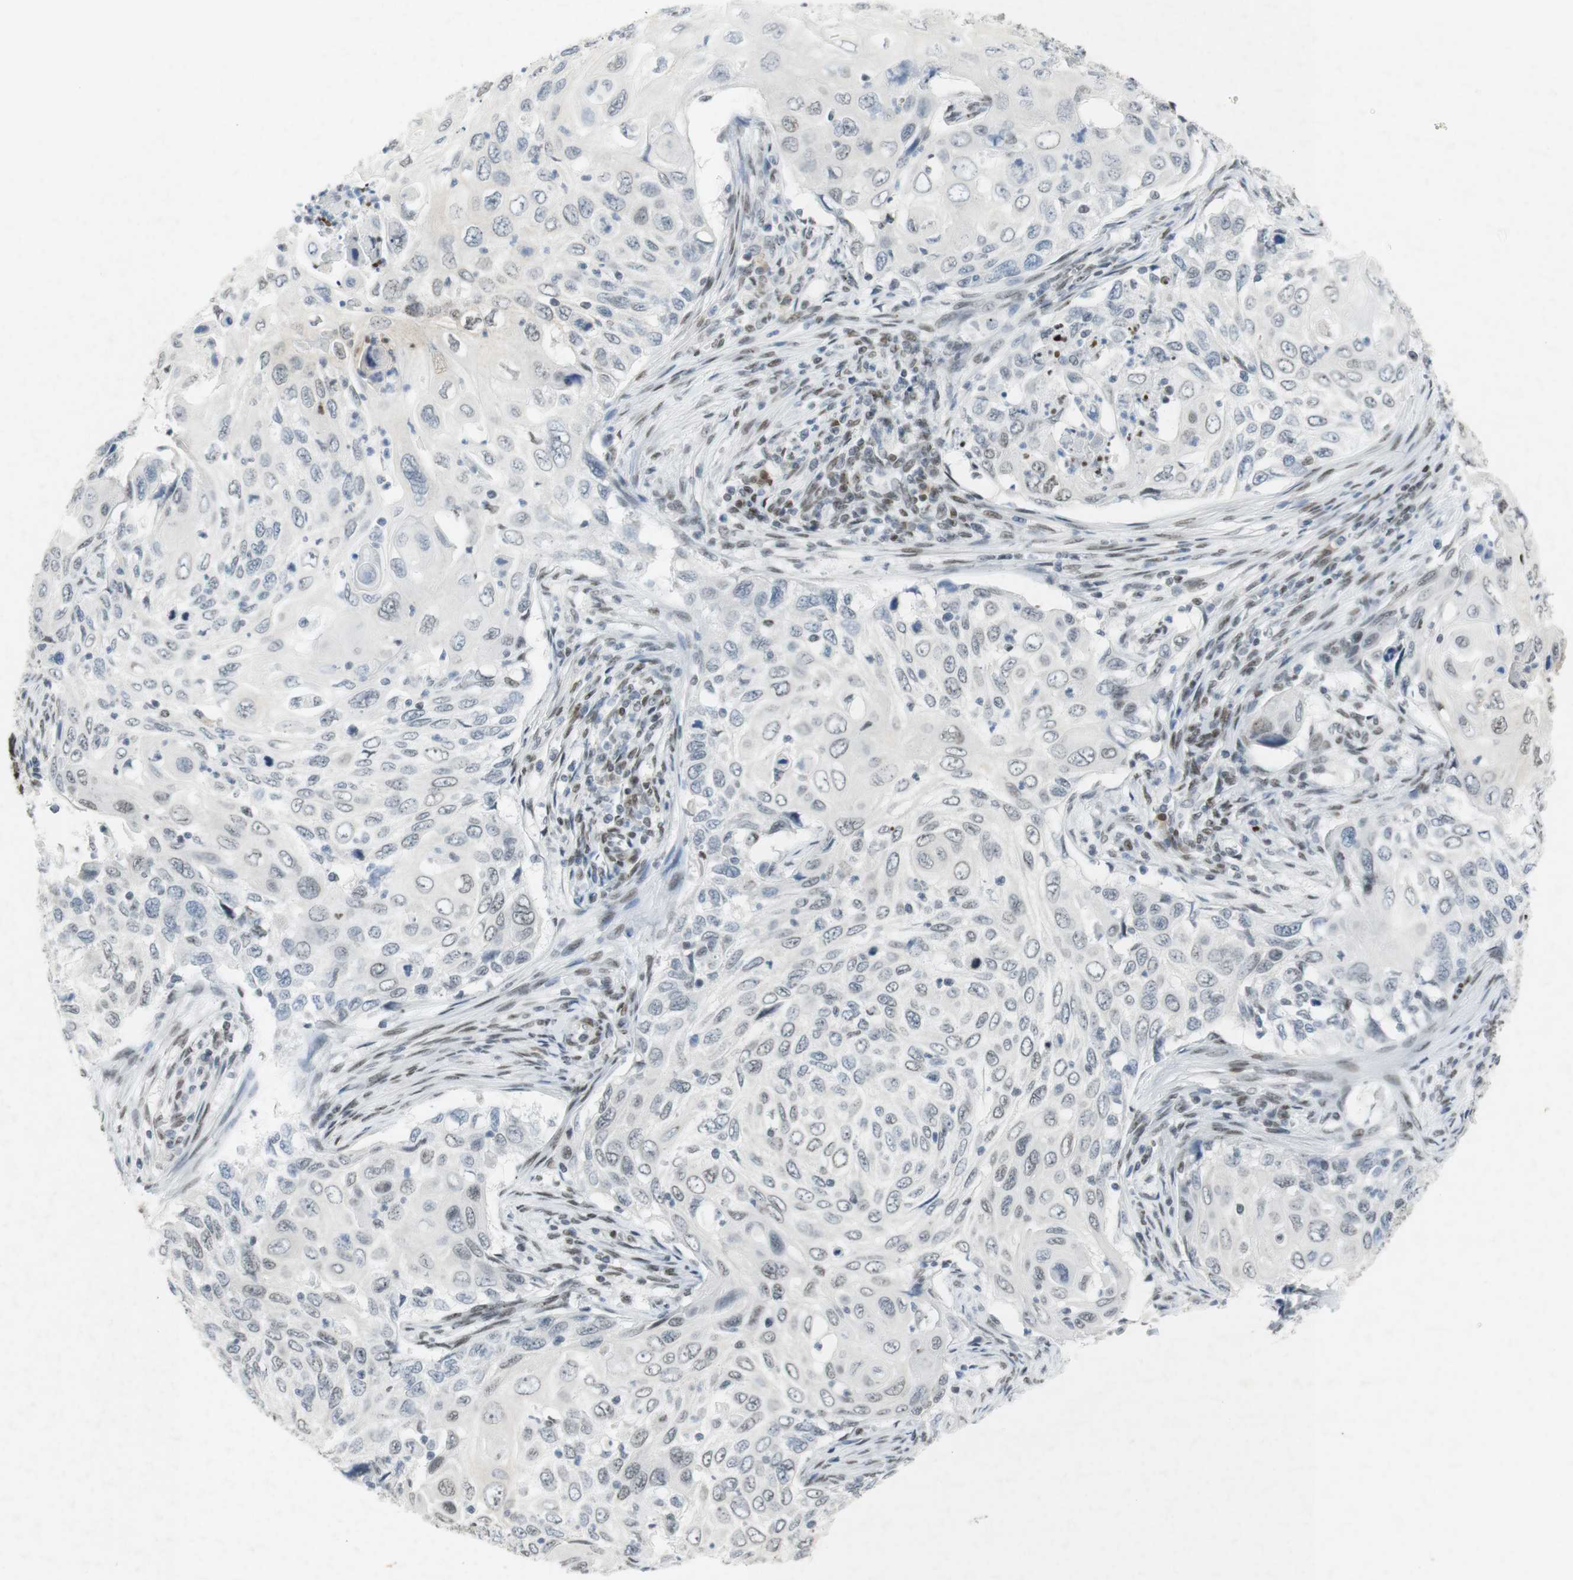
{"staining": {"intensity": "weak", "quantity": "<25%", "location": "nuclear"}, "tissue": "cervical cancer", "cell_type": "Tumor cells", "image_type": "cancer", "snomed": [{"axis": "morphology", "description": "Squamous cell carcinoma, NOS"}, {"axis": "topography", "description": "Cervix"}], "caption": "Immunohistochemistry image of squamous cell carcinoma (cervical) stained for a protein (brown), which exhibits no staining in tumor cells.", "gene": "BMI1", "patient": {"sex": "female", "age": 70}}